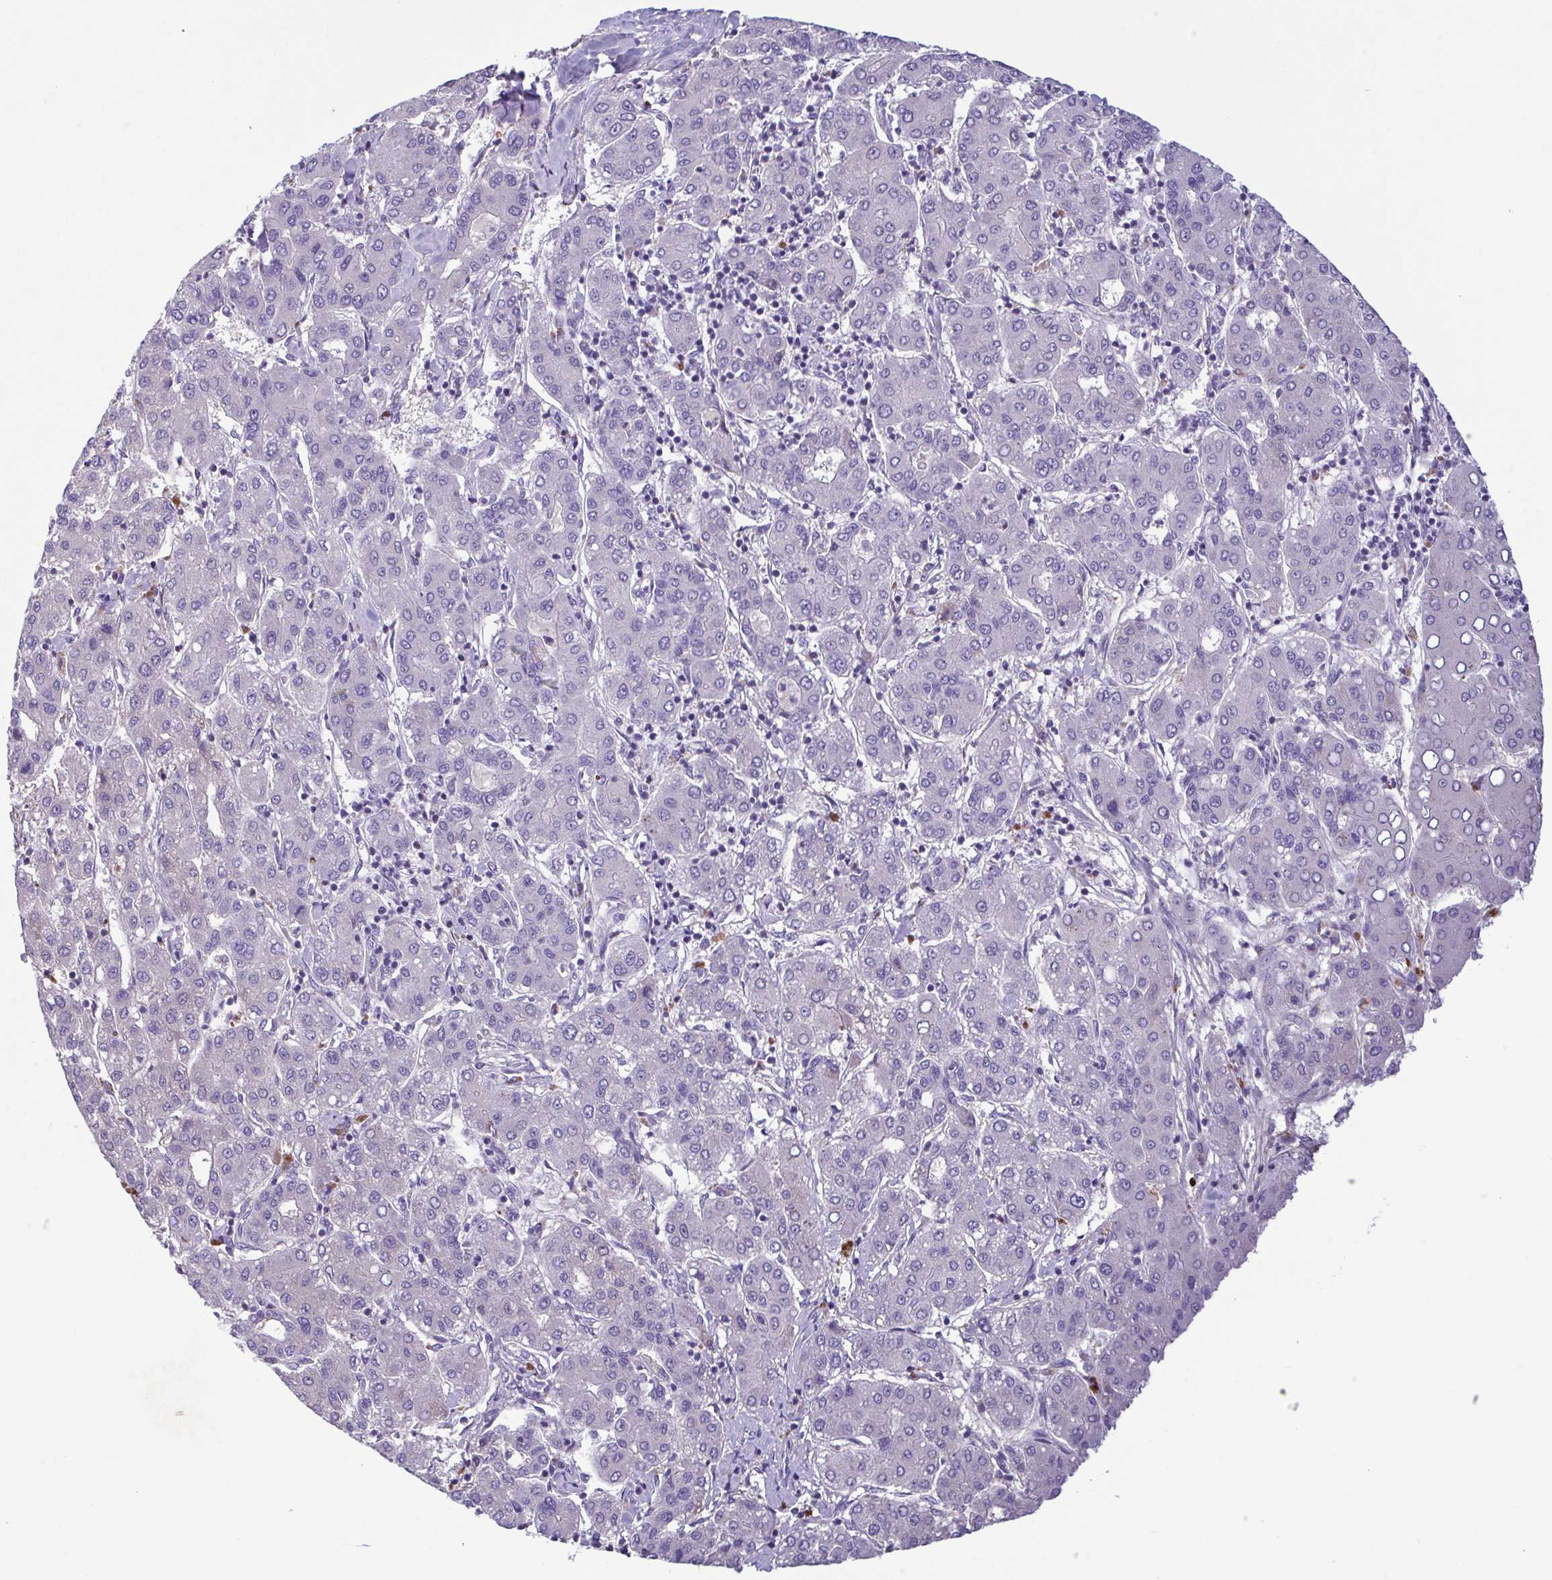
{"staining": {"intensity": "negative", "quantity": "none", "location": "none"}, "tissue": "liver cancer", "cell_type": "Tumor cells", "image_type": "cancer", "snomed": [{"axis": "morphology", "description": "Carcinoma, Hepatocellular, NOS"}, {"axis": "topography", "description": "Liver"}], "caption": "Tumor cells show no significant protein positivity in liver cancer (hepatocellular carcinoma).", "gene": "F13B", "patient": {"sex": "male", "age": 65}}